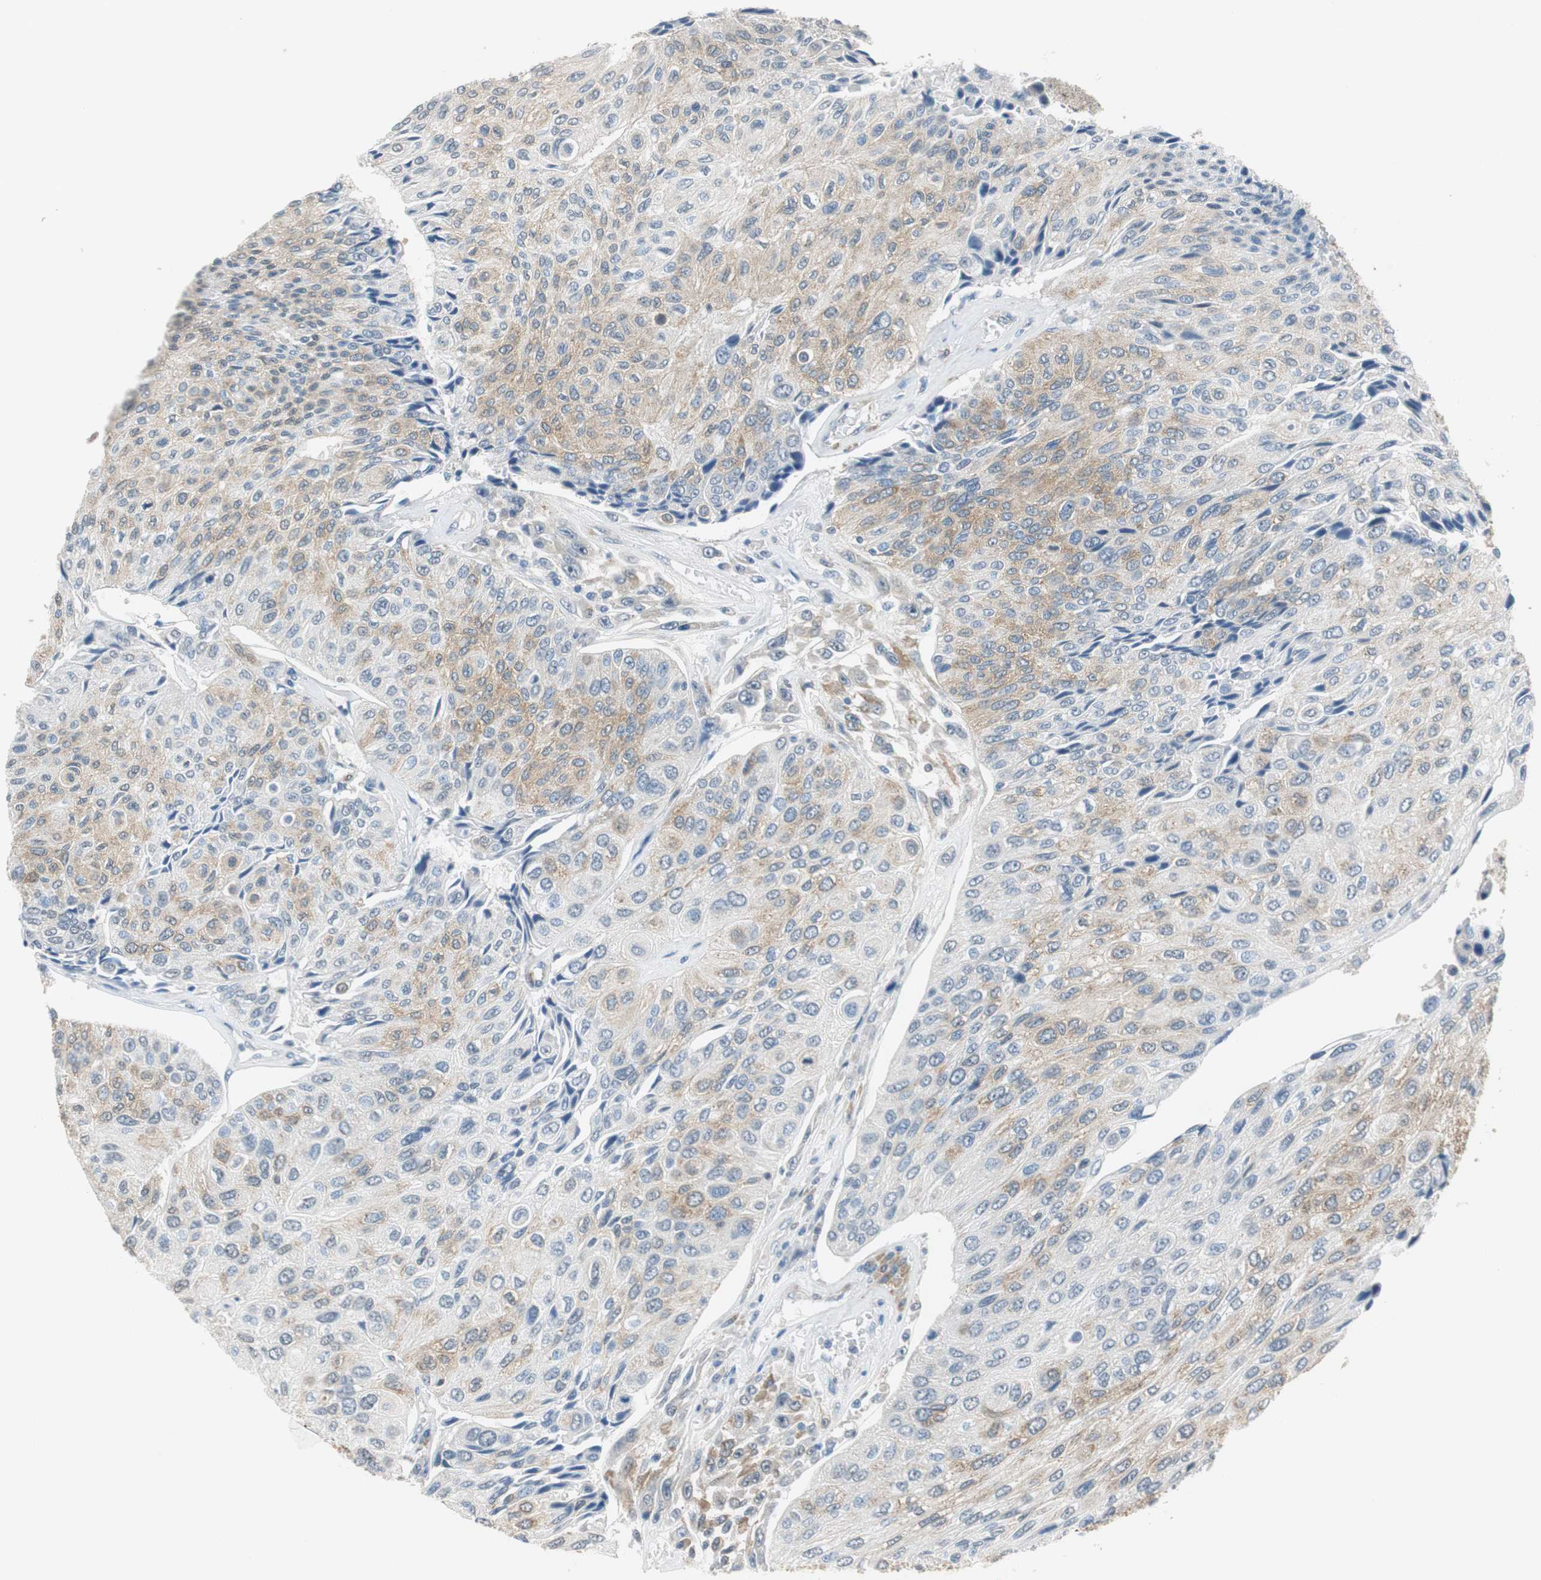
{"staining": {"intensity": "moderate", "quantity": "25%-75%", "location": "cytoplasmic/membranous"}, "tissue": "urothelial cancer", "cell_type": "Tumor cells", "image_type": "cancer", "snomed": [{"axis": "morphology", "description": "Urothelial carcinoma, High grade"}, {"axis": "topography", "description": "Urinary bladder"}], "caption": "High-grade urothelial carcinoma stained for a protein demonstrates moderate cytoplasmic/membranous positivity in tumor cells.", "gene": "CNOT3", "patient": {"sex": "male", "age": 66}}